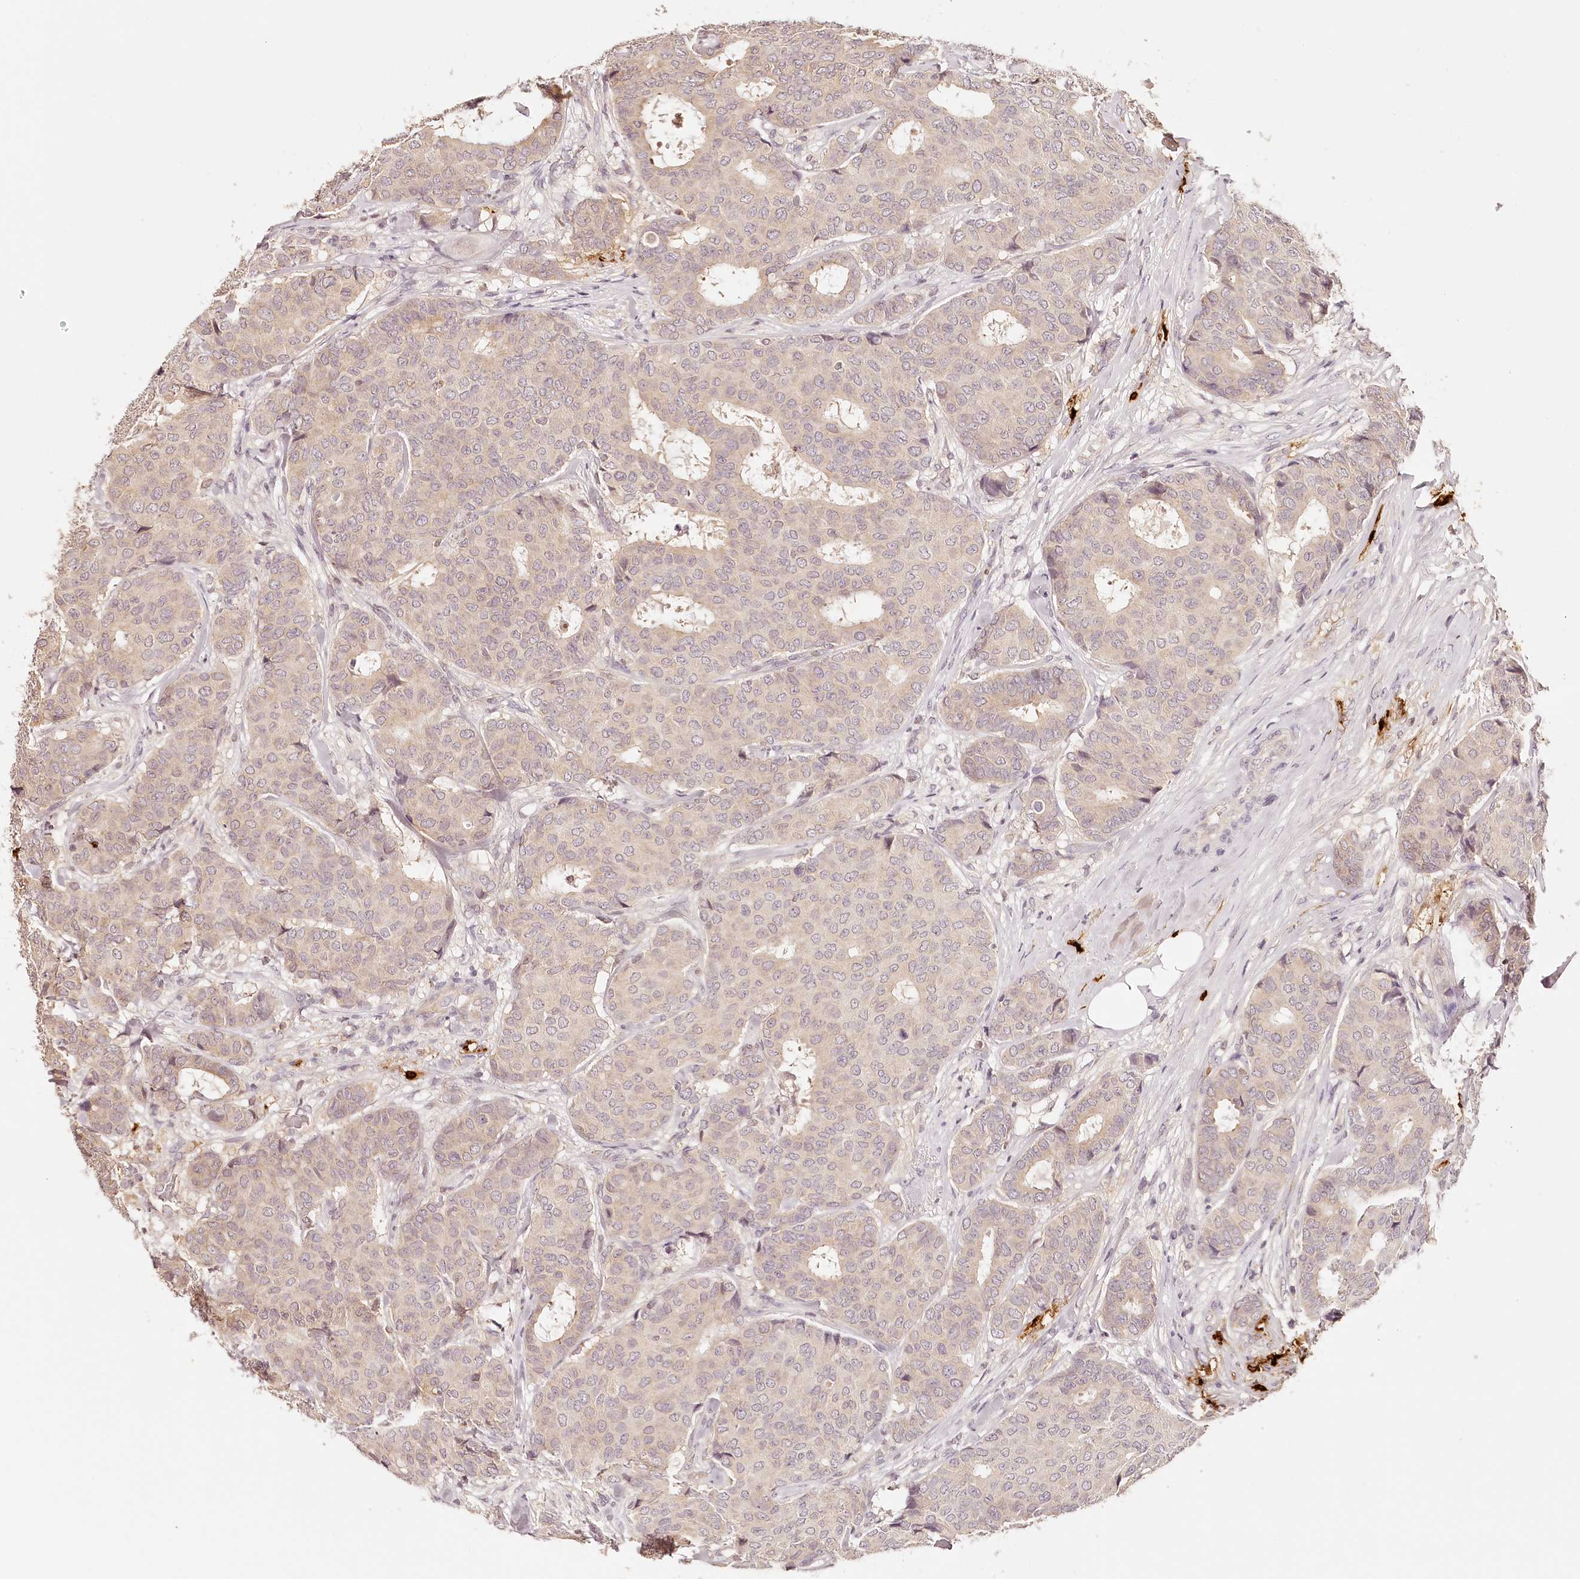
{"staining": {"intensity": "negative", "quantity": "none", "location": "none"}, "tissue": "breast cancer", "cell_type": "Tumor cells", "image_type": "cancer", "snomed": [{"axis": "morphology", "description": "Duct carcinoma"}, {"axis": "topography", "description": "Breast"}], "caption": "Tumor cells are negative for protein expression in human breast cancer.", "gene": "SYNGR1", "patient": {"sex": "female", "age": 75}}